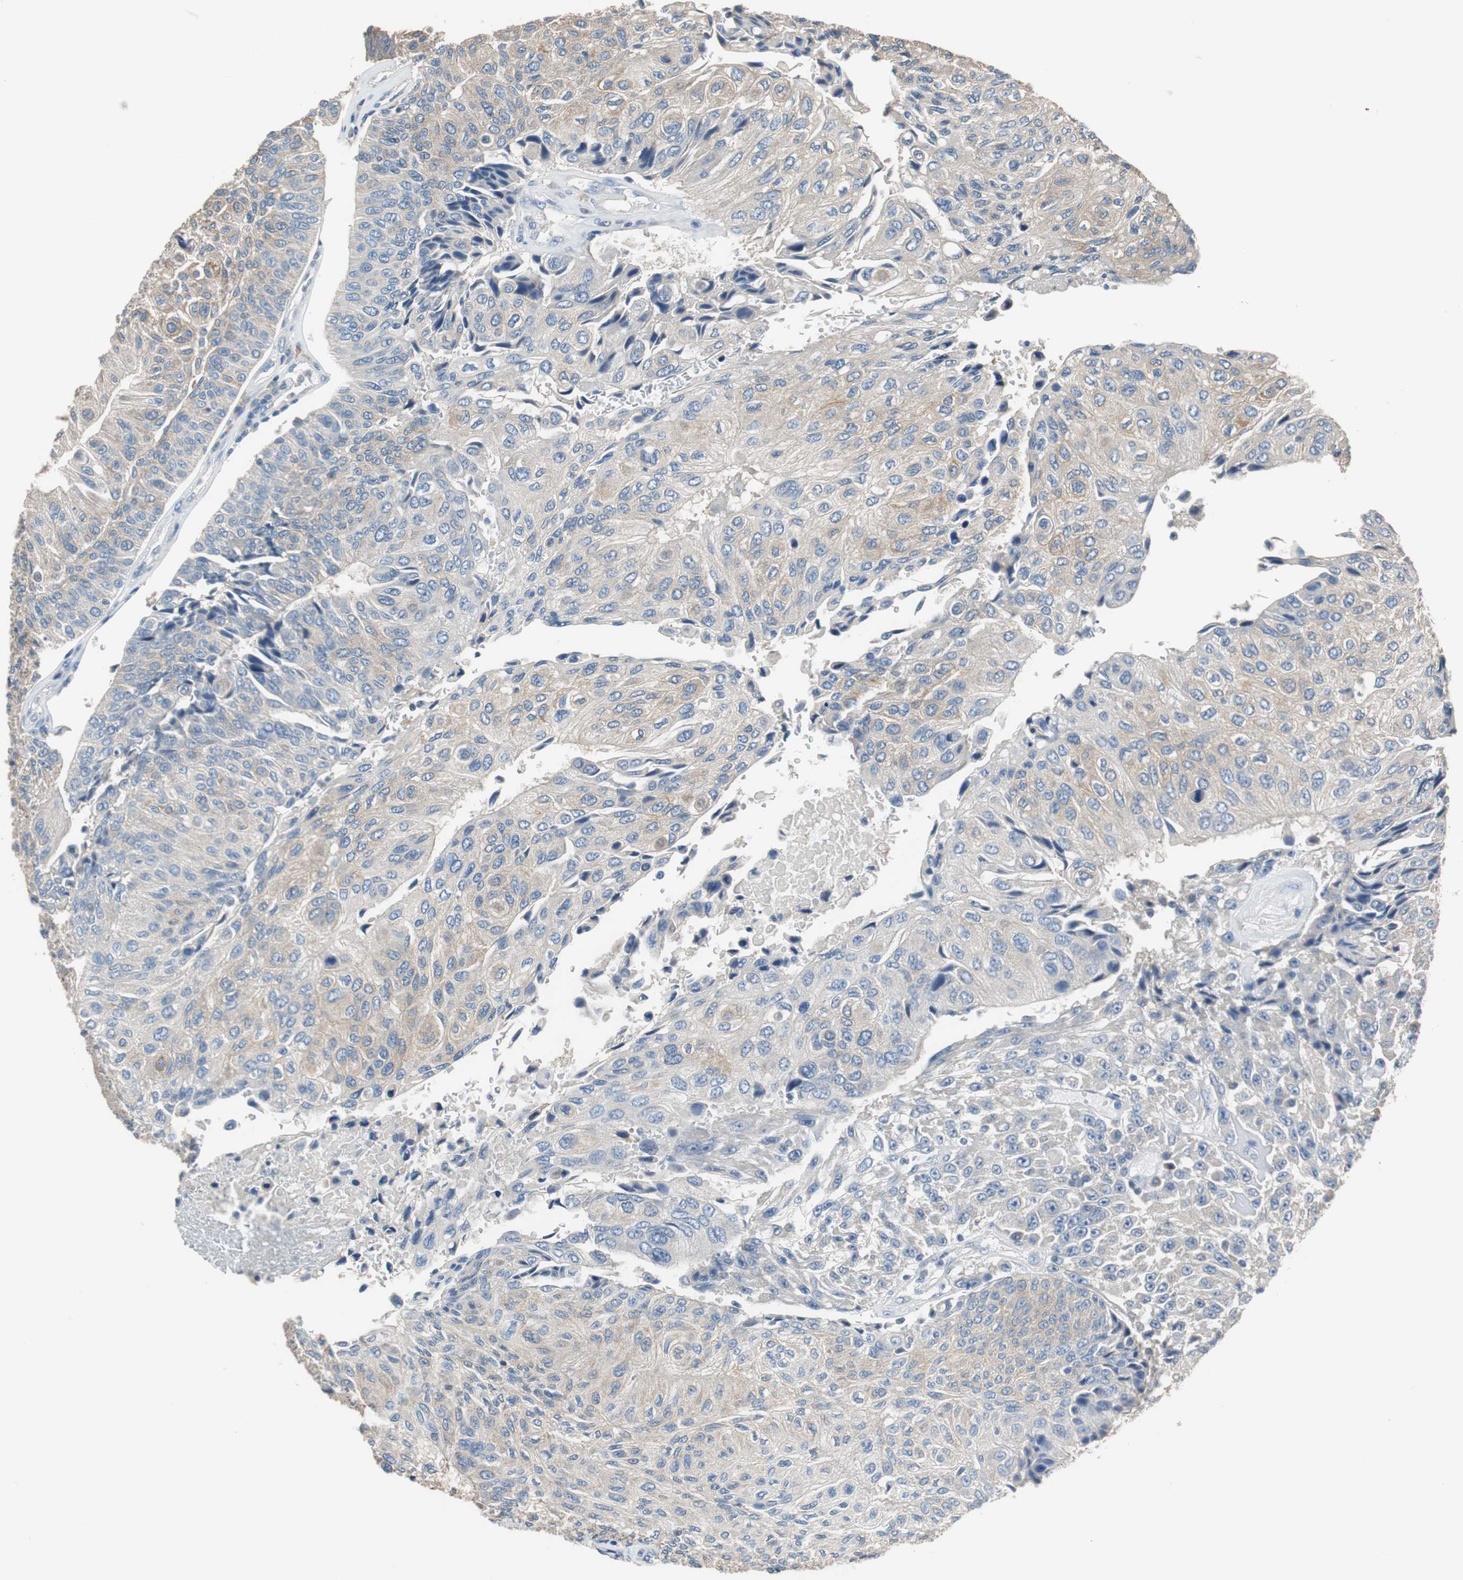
{"staining": {"intensity": "weak", "quantity": ">75%", "location": "cytoplasmic/membranous"}, "tissue": "urothelial cancer", "cell_type": "Tumor cells", "image_type": "cancer", "snomed": [{"axis": "morphology", "description": "Urothelial carcinoma, High grade"}, {"axis": "topography", "description": "Urinary bladder"}], "caption": "Protein expression analysis of human urothelial cancer reveals weak cytoplasmic/membranous expression in approximately >75% of tumor cells. (Brightfield microscopy of DAB IHC at high magnification).", "gene": "PRKCA", "patient": {"sex": "male", "age": 66}}